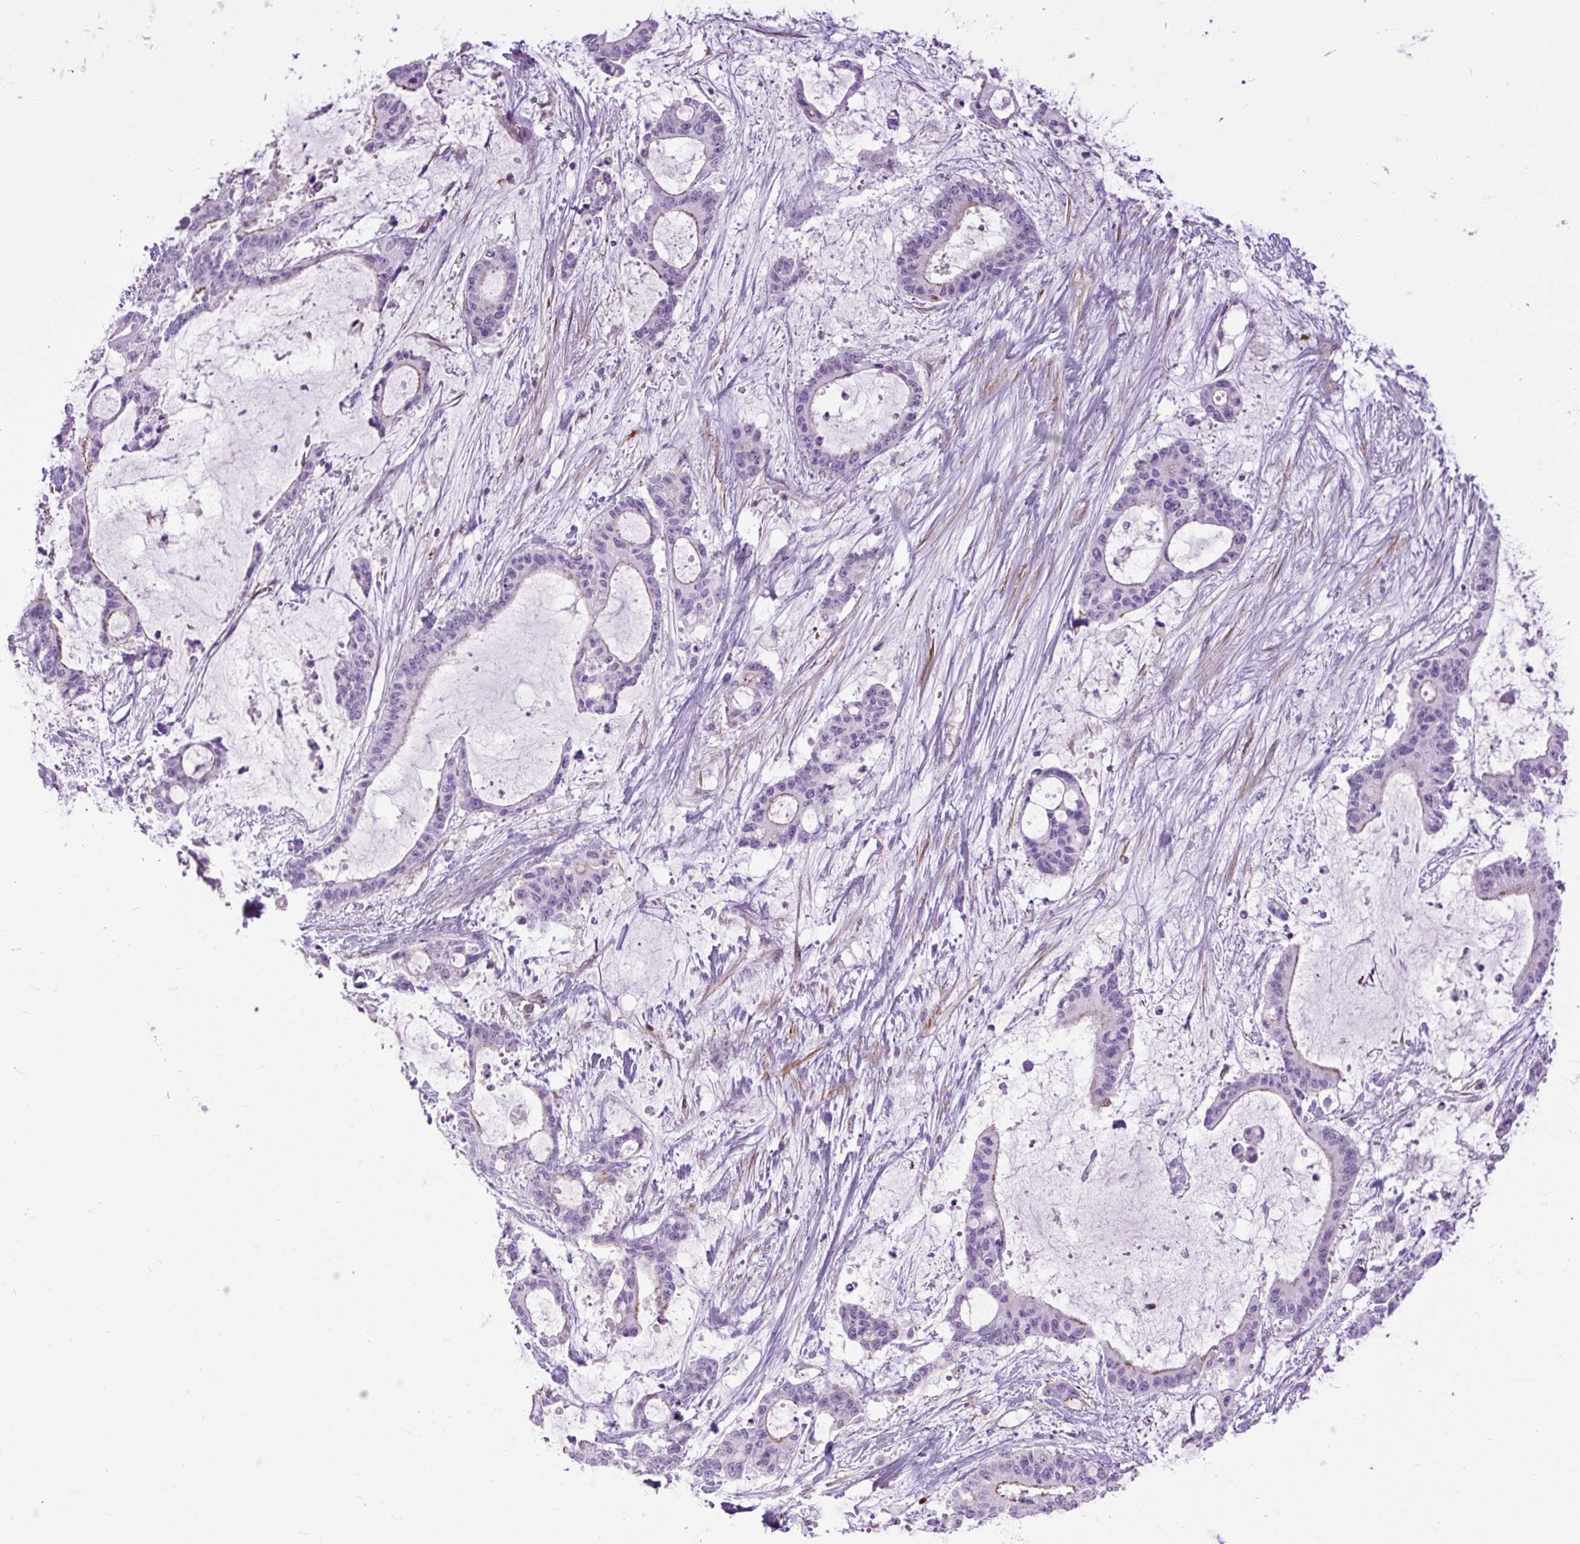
{"staining": {"intensity": "moderate", "quantity": "<25%", "location": "cytoplasmic/membranous"}, "tissue": "liver cancer", "cell_type": "Tumor cells", "image_type": "cancer", "snomed": [{"axis": "morphology", "description": "Normal tissue, NOS"}, {"axis": "morphology", "description": "Cholangiocarcinoma"}, {"axis": "topography", "description": "Liver"}, {"axis": "topography", "description": "Peripheral nerve tissue"}], "caption": "A brown stain highlights moderate cytoplasmic/membranous expression of a protein in liver cholangiocarcinoma tumor cells.", "gene": "ZNF197", "patient": {"sex": "female", "age": 73}}